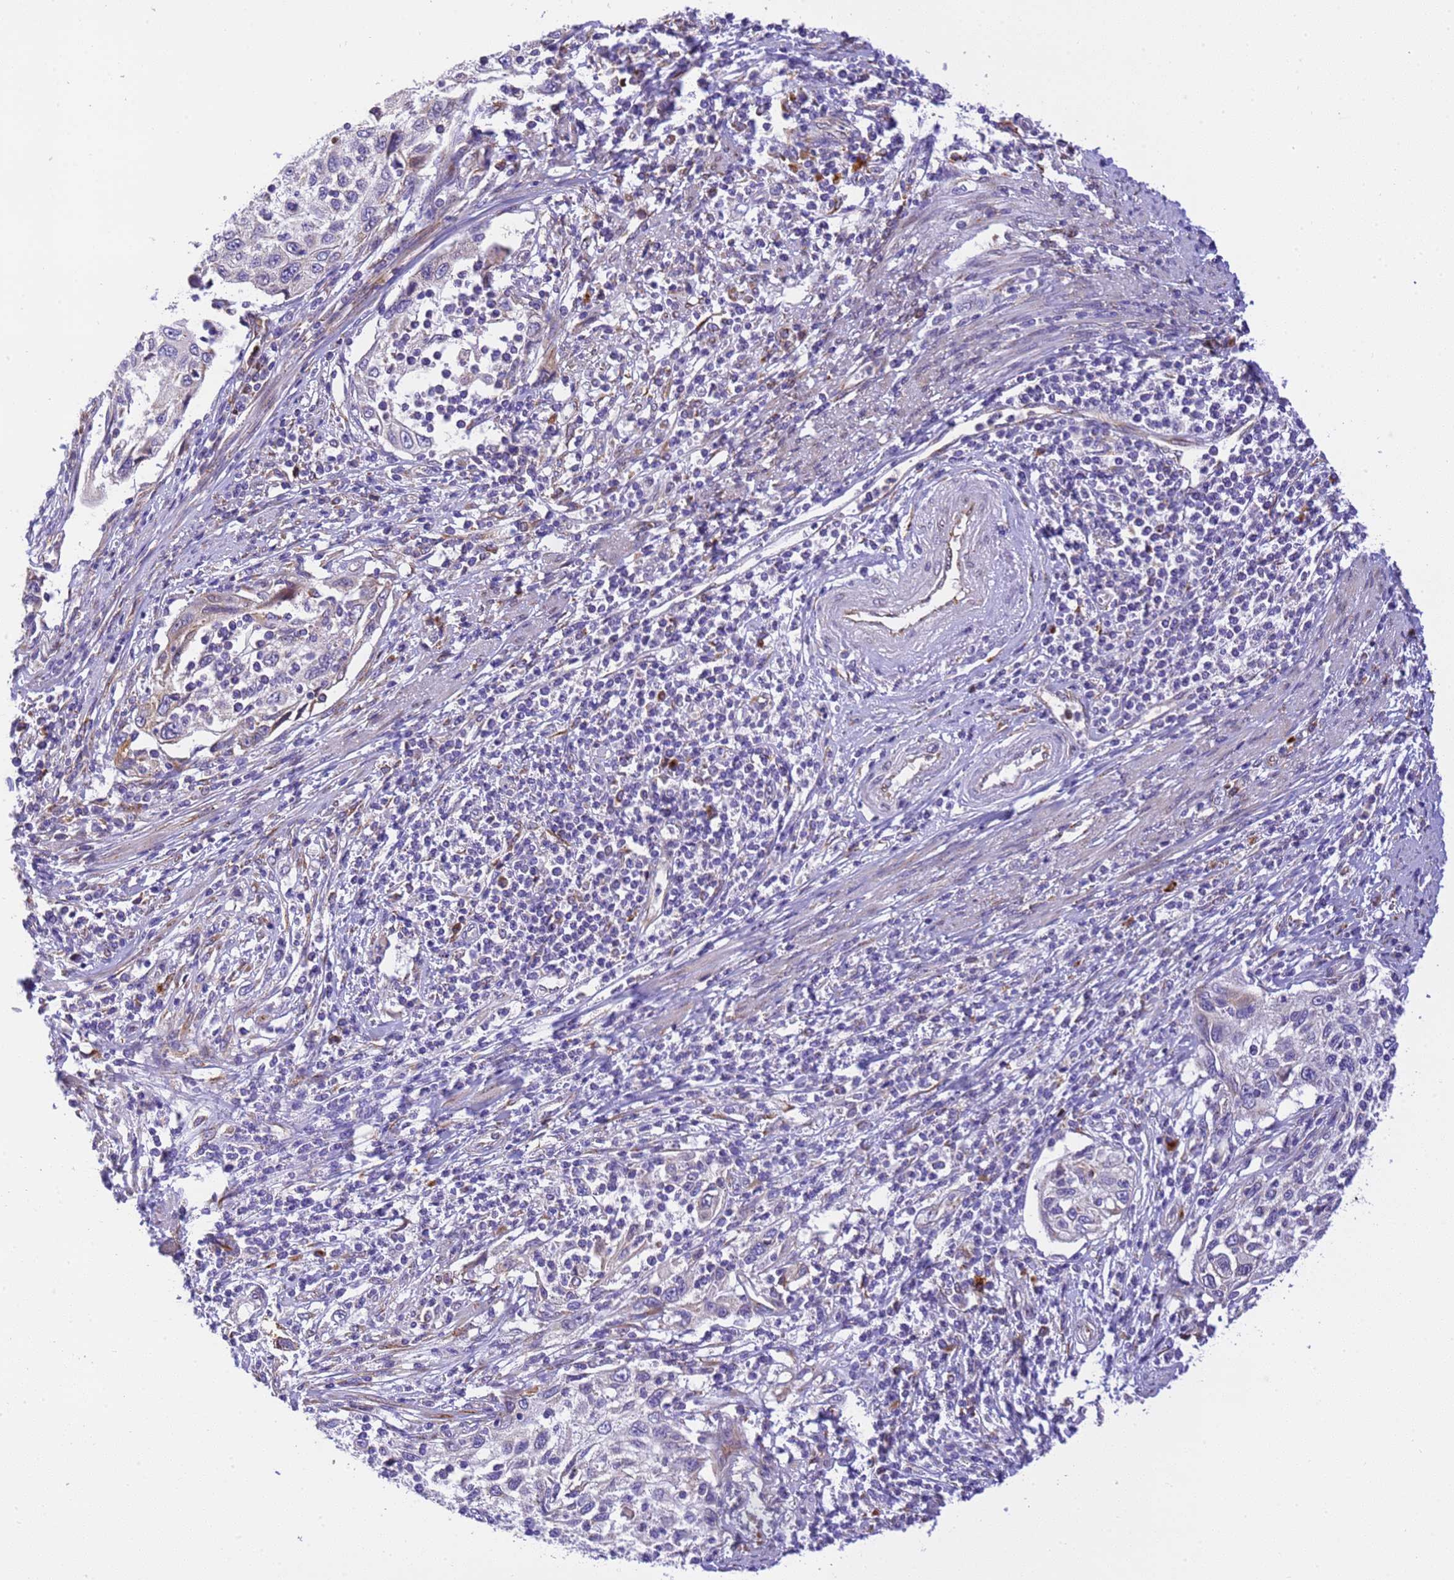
{"staining": {"intensity": "negative", "quantity": "none", "location": "none"}, "tissue": "cervical cancer", "cell_type": "Tumor cells", "image_type": "cancer", "snomed": [{"axis": "morphology", "description": "Squamous cell carcinoma, NOS"}, {"axis": "topography", "description": "Cervix"}], "caption": "An image of human squamous cell carcinoma (cervical) is negative for staining in tumor cells. (DAB (3,3'-diaminobenzidine) immunohistochemistry (IHC) visualized using brightfield microscopy, high magnification).", "gene": "RHBDD3", "patient": {"sex": "female", "age": 70}}